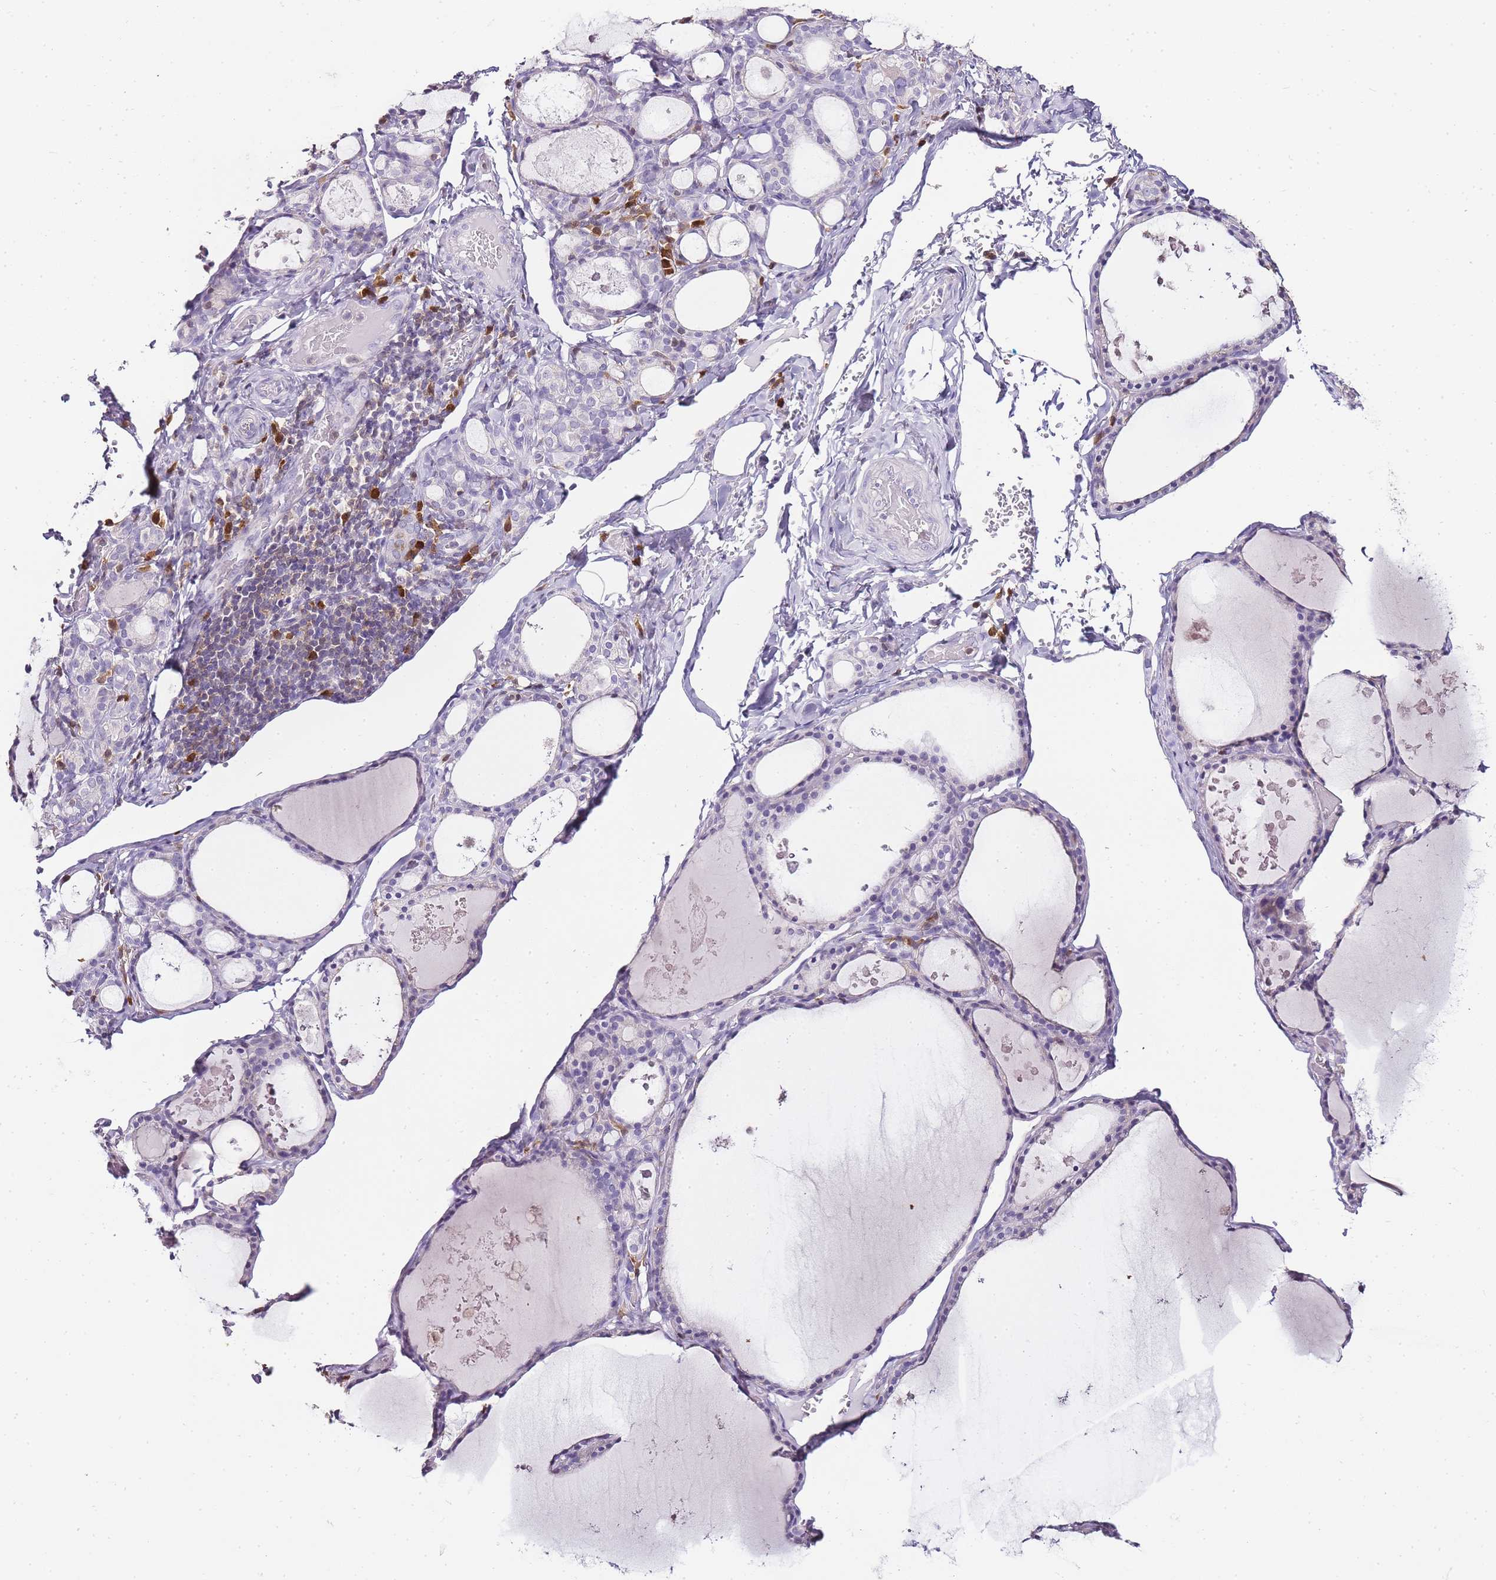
{"staining": {"intensity": "negative", "quantity": "none", "location": "none"}, "tissue": "thyroid gland", "cell_type": "Glandular cells", "image_type": "normal", "snomed": [{"axis": "morphology", "description": "Normal tissue, NOS"}, {"axis": "topography", "description": "Thyroid gland"}], "caption": "This photomicrograph is of benign thyroid gland stained with immunohistochemistry to label a protein in brown with the nuclei are counter-stained blue. There is no staining in glandular cells.", "gene": "ZBP1", "patient": {"sex": "male", "age": 56}}